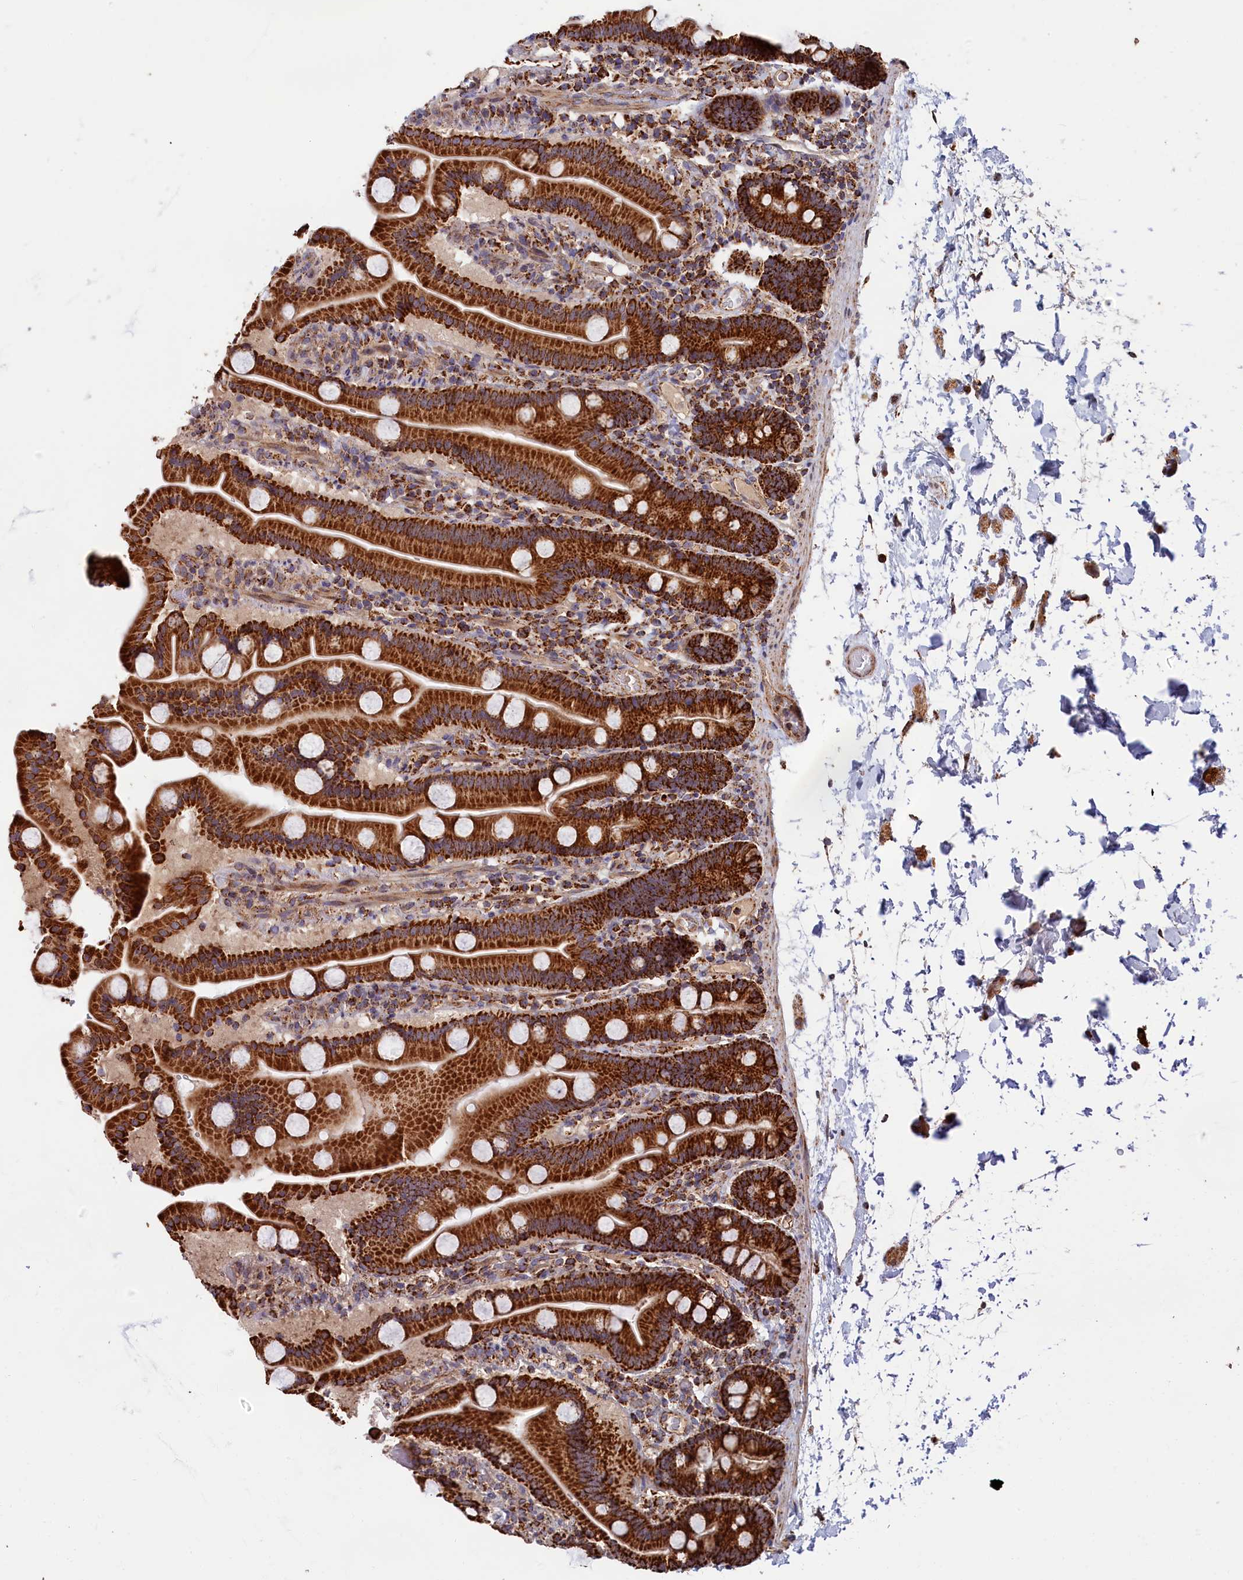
{"staining": {"intensity": "strong", "quantity": ">75%", "location": "cytoplasmic/membranous"}, "tissue": "duodenum", "cell_type": "Glandular cells", "image_type": "normal", "snomed": [{"axis": "morphology", "description": "Normal tissue, NOS"}, {"axis": "topography", "description": "Duodenum"}], "caption": "A photomicrograph of duodenum stained for a protein demonstrates strong cytoplasmic/membranous brown staining in glandular cells.", "gene": "MACROD1", "patient": {"sex": "male", "age": 55}}